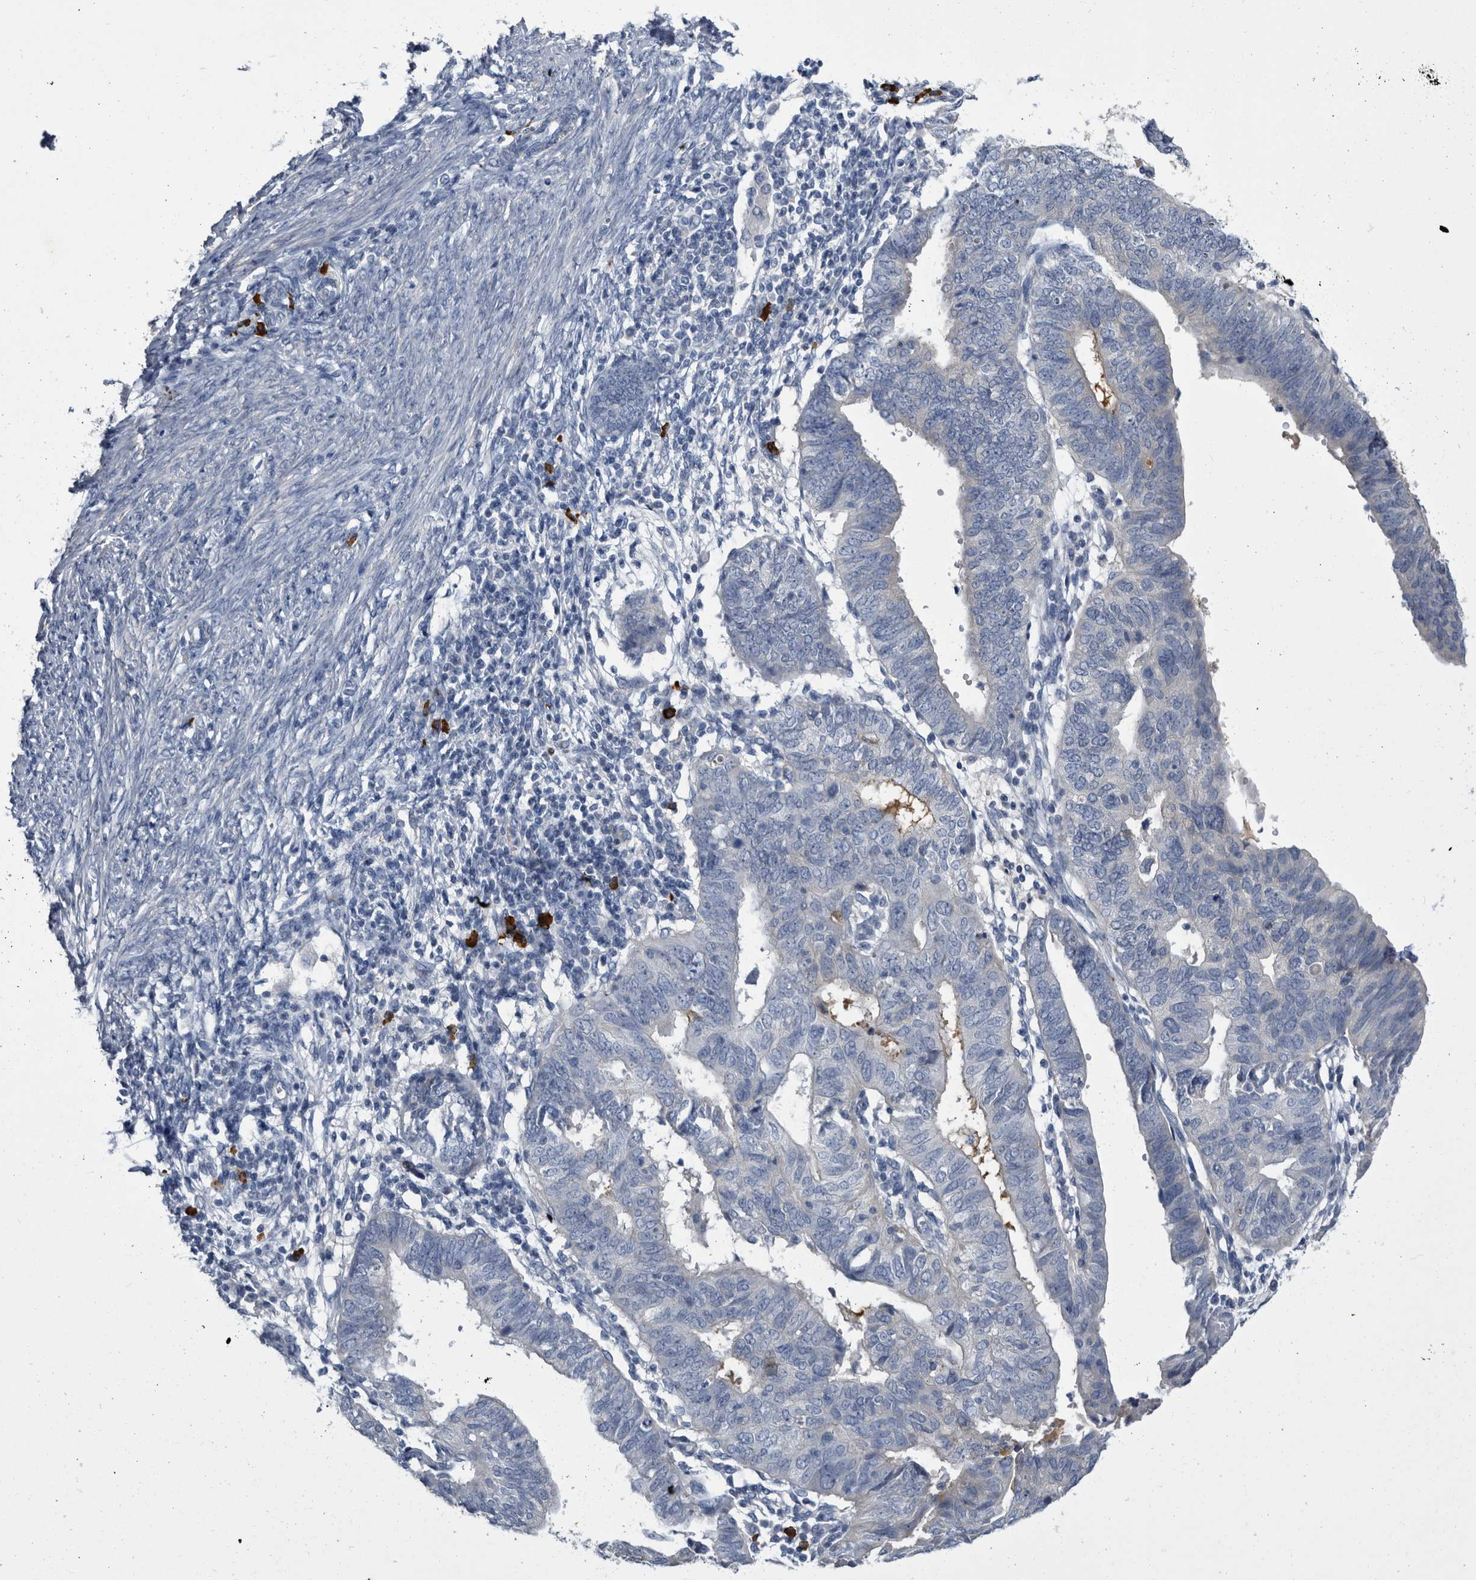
{"staining": {"intensity": "negative", "quantity": "none", "location": "none"}, "tissue": "endometrial cancer", "cell_type": "Tumor cells", "image_type": "cancer", "snomed": [{"axis": "morphology", "description": "Adenocarcinoma, NOS"}, {"axis": "topography", "description": "Uterus"}], "caption": "An image of adenocarcinoma (endometrial) stained for a protein exhibits no brown staining in tumor cells.", "gene": "BTBD6", "patient": {"sex": "female", "age": 77}}